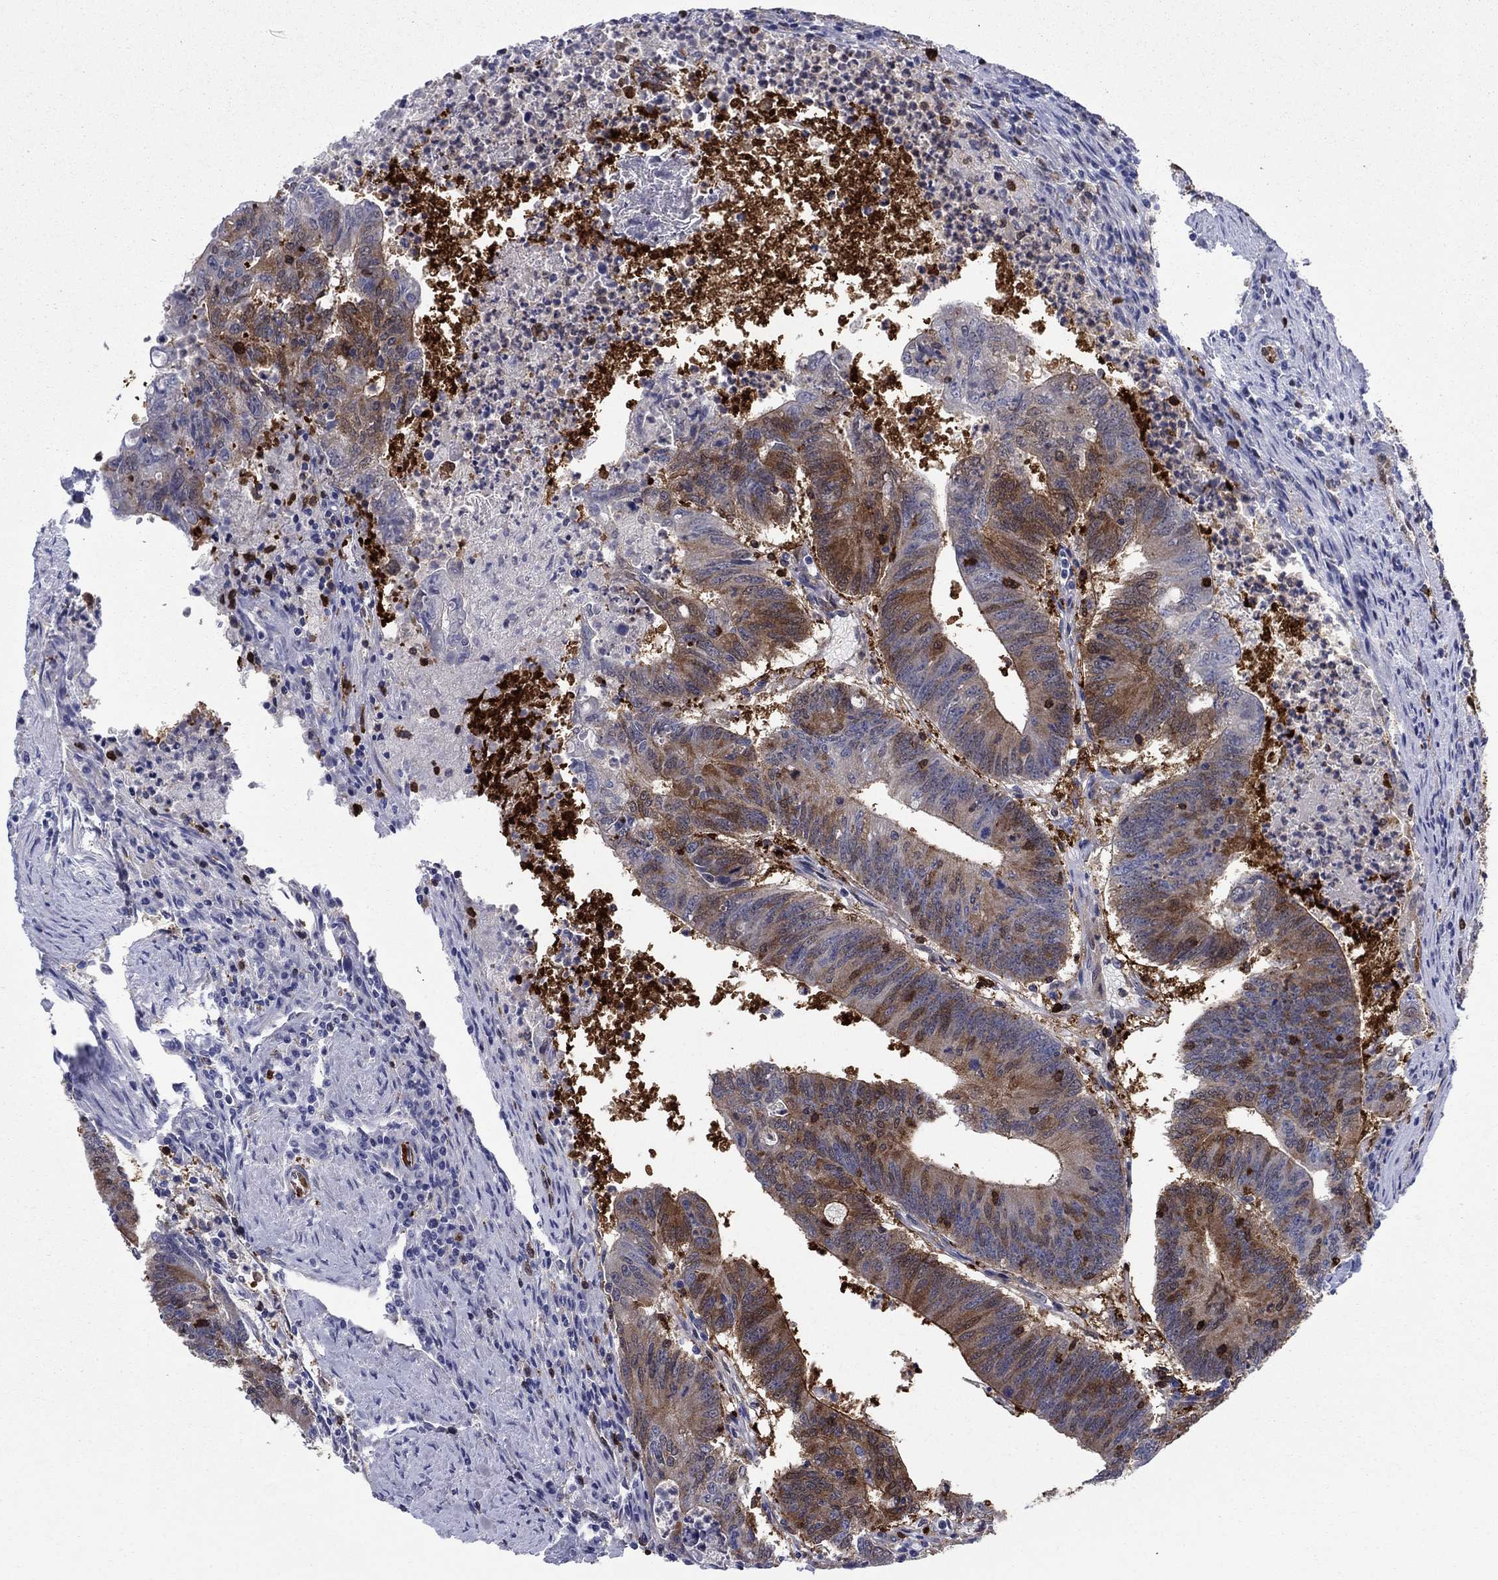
{"staining": {"intensity": "strong", "quantity": "25%-75%", "location": "cytoplasmic/membranous"}, "tissue": "colorectal cancer", "cell_type": "Tumor cells", "image_type": "cancer", "snomed": [{"axis": "morphology", "description": "Adenocarcinoma, NOS"}, {"axis": "topography", "description": "Colon"}], "caption": "Human colorectal cancer (adenocarcinoma) stained with a brown dye shows strong cytoplasmic/membranous positive staining in about 25%-75% of tumor cells.", "gene": "STMN1", "patient": {"sex": "female", "age": 70}}